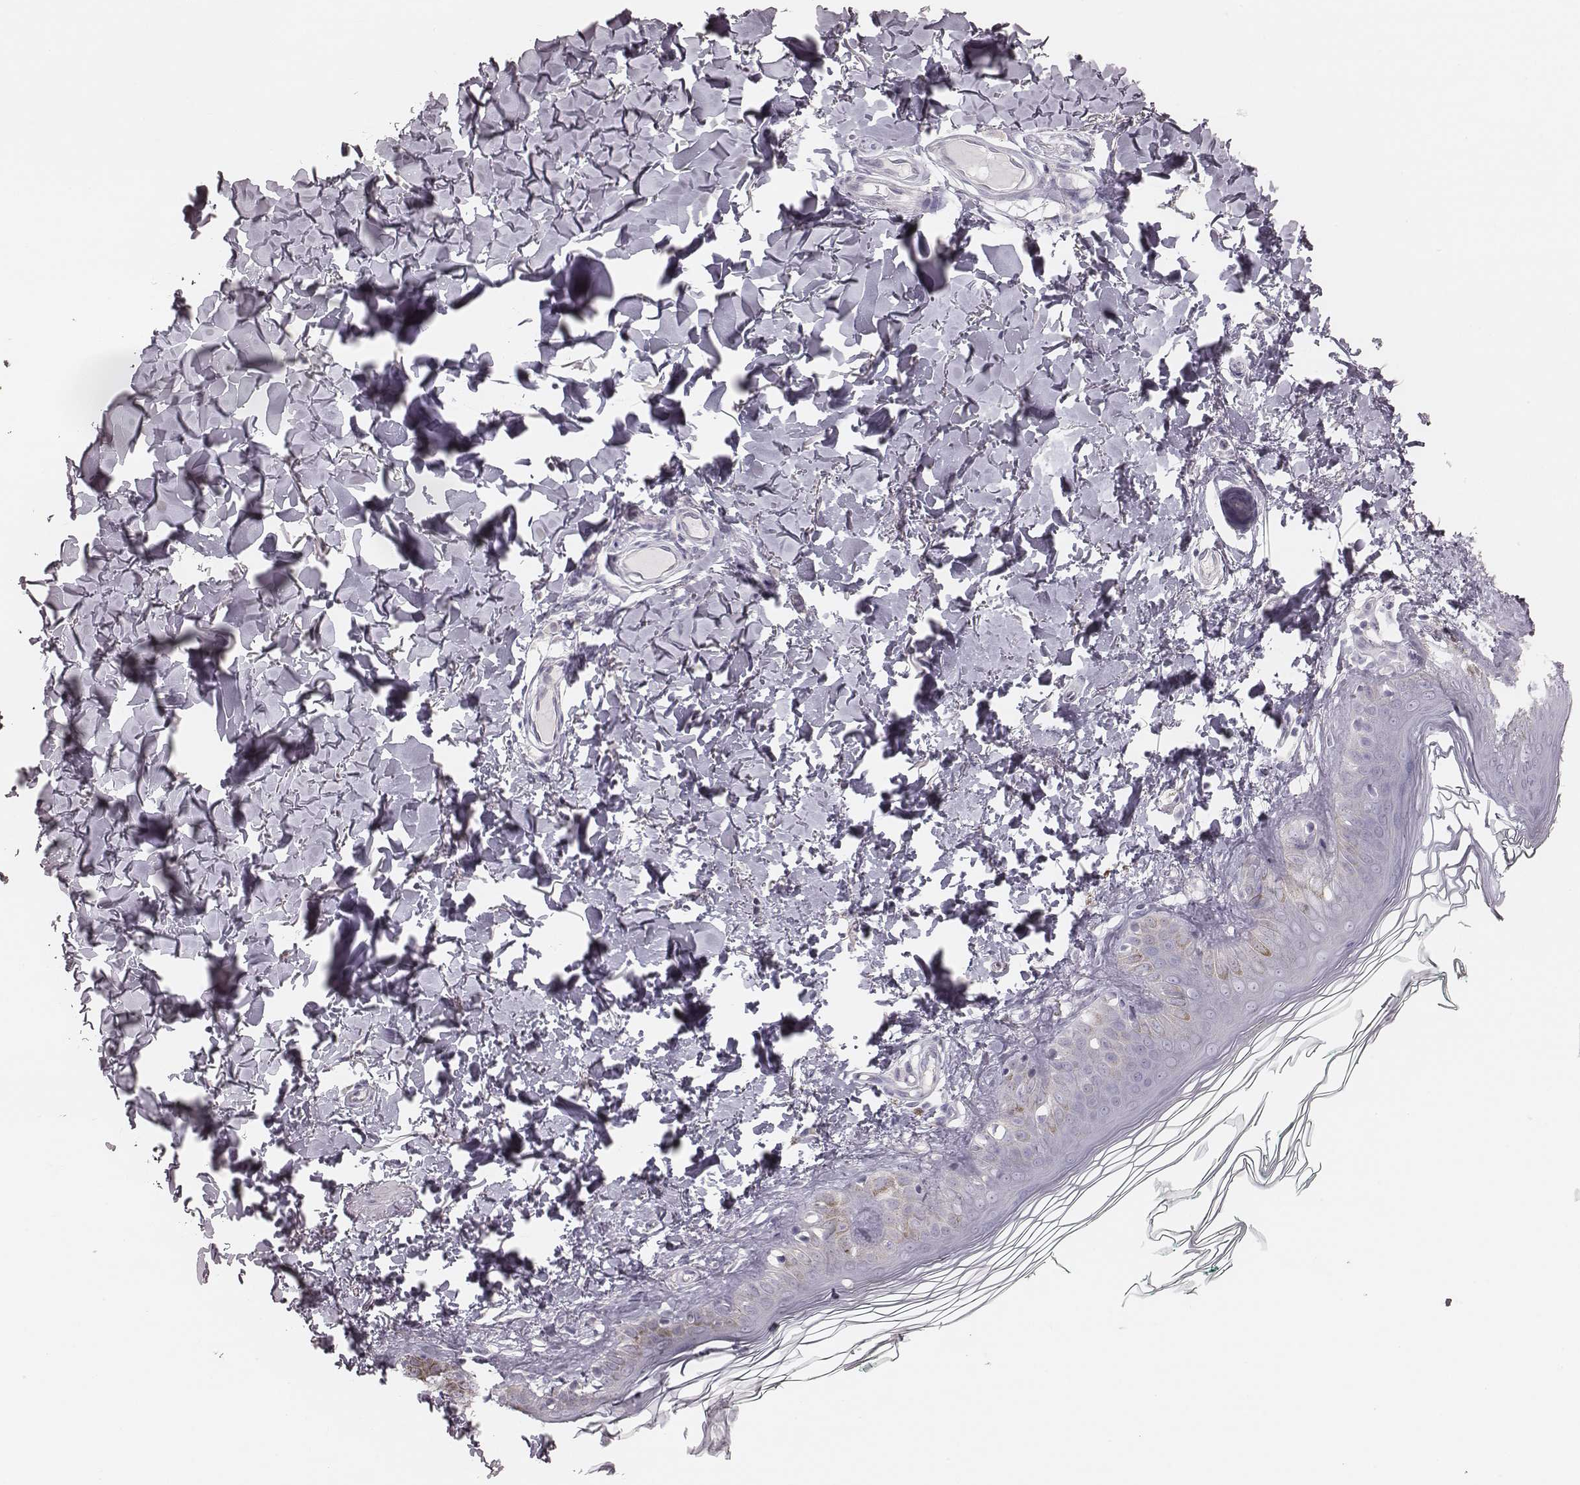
{"staining": {"intensity": "negative", "quantity": "none", "location": "none"}, "tissue": "skin", "cell_type": "Fibroblasts", "image_type": "normal", "snomed": [{"axis": "morphology", "description": "Normal tissue, NOS"}, {"axis": "topography", "description": "Skin"}, {"axis": "topography", "description": "Peripheral nerve tissue"}], "caption": "Histopathology image shows no protein staining in fibroblasts of unremarkable skin.", "gene": "ZP4", "patient": {"sex": "female", "age": 45}}